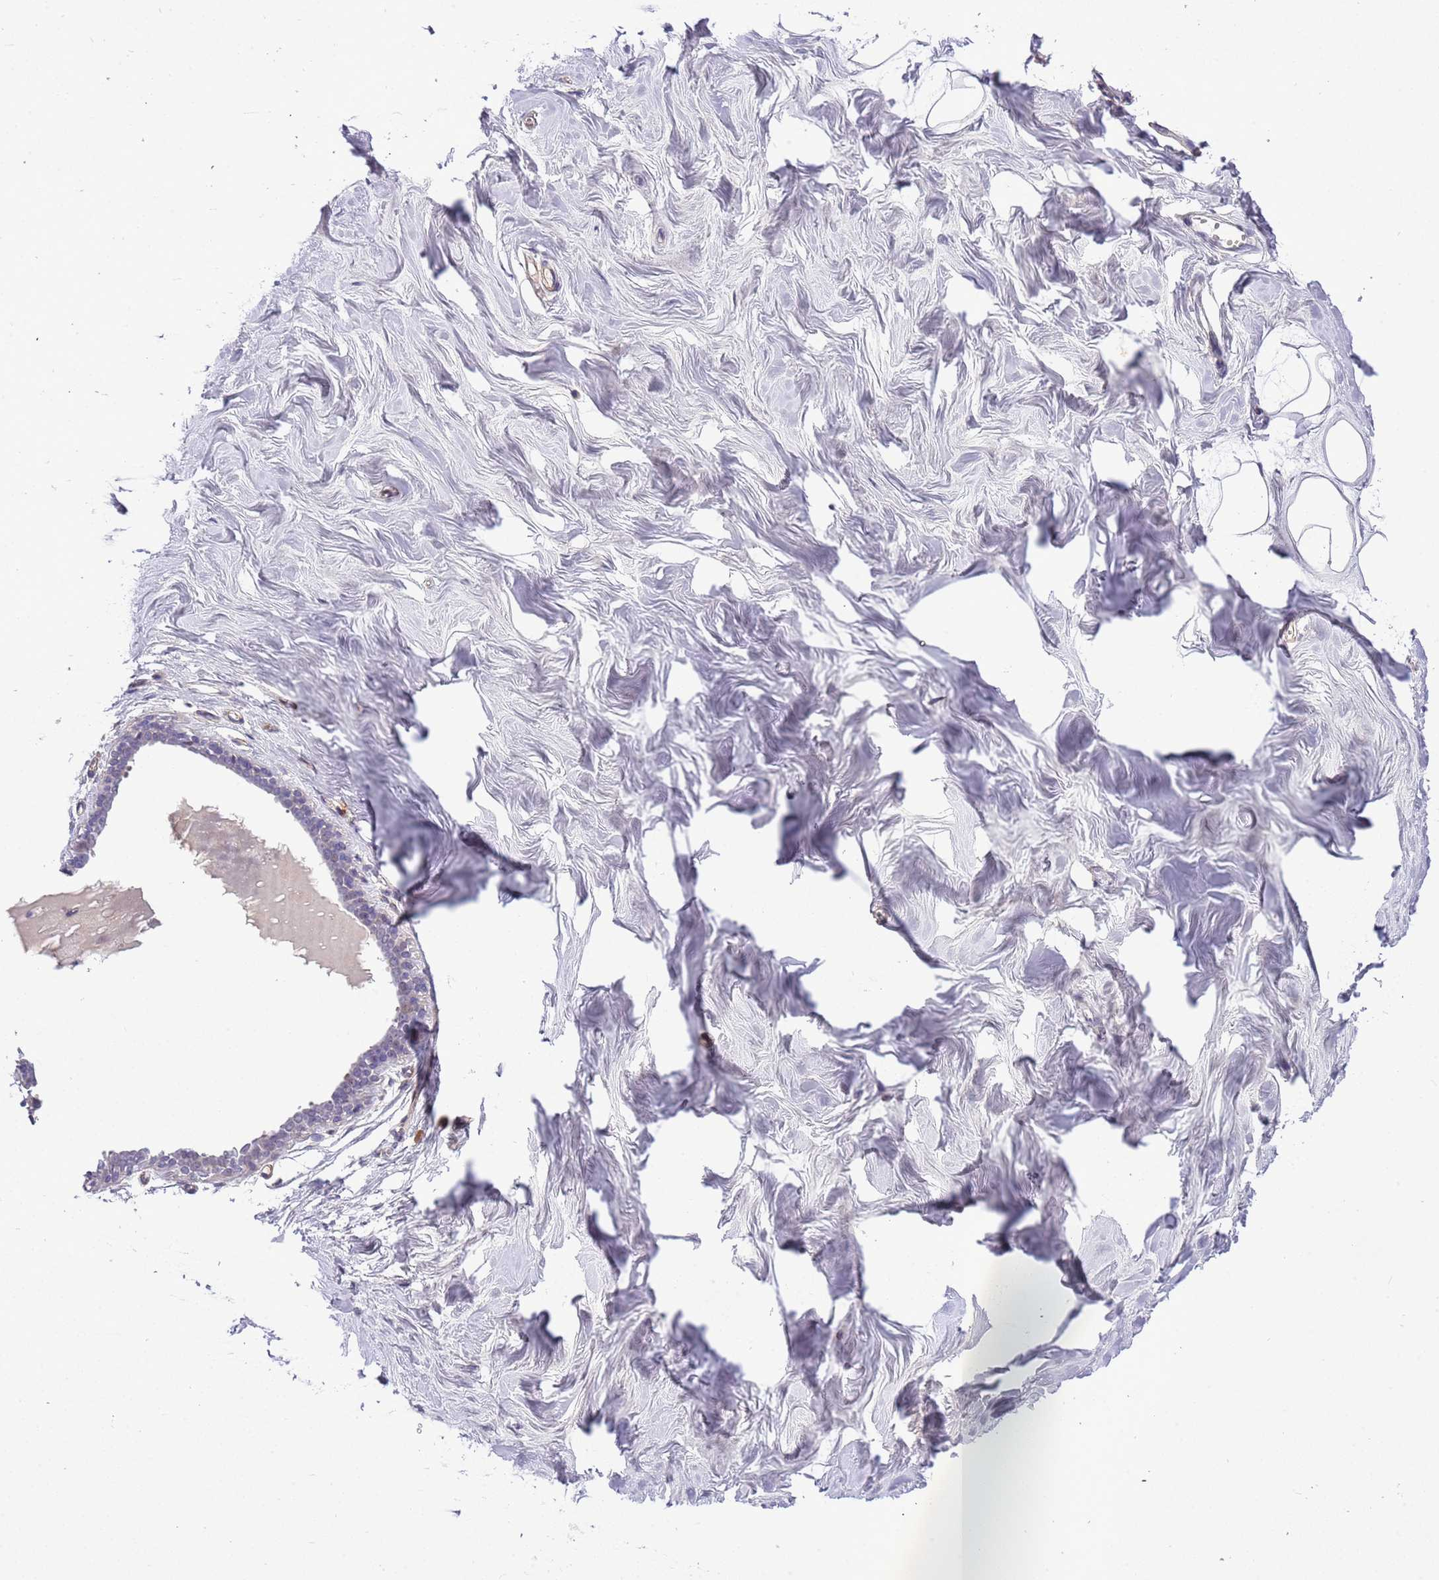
{"staining": {"intensity": "negative", "quantity": "none", "location": "none"}, "tissue": "breast", "cell_type": "Adipocytes", "image_type": "normal", "snomed": [{"axis": "morphology", "description": "Normal tissue, NOS"}, {"axis": "topography", "description": "Breast"}], "caption": "A photomicrograph of breast stained for a protein reveals no brown staining in adipocytes.", "gene": "MAGEF1", "patient": {"sex": "female", "age": 27}}